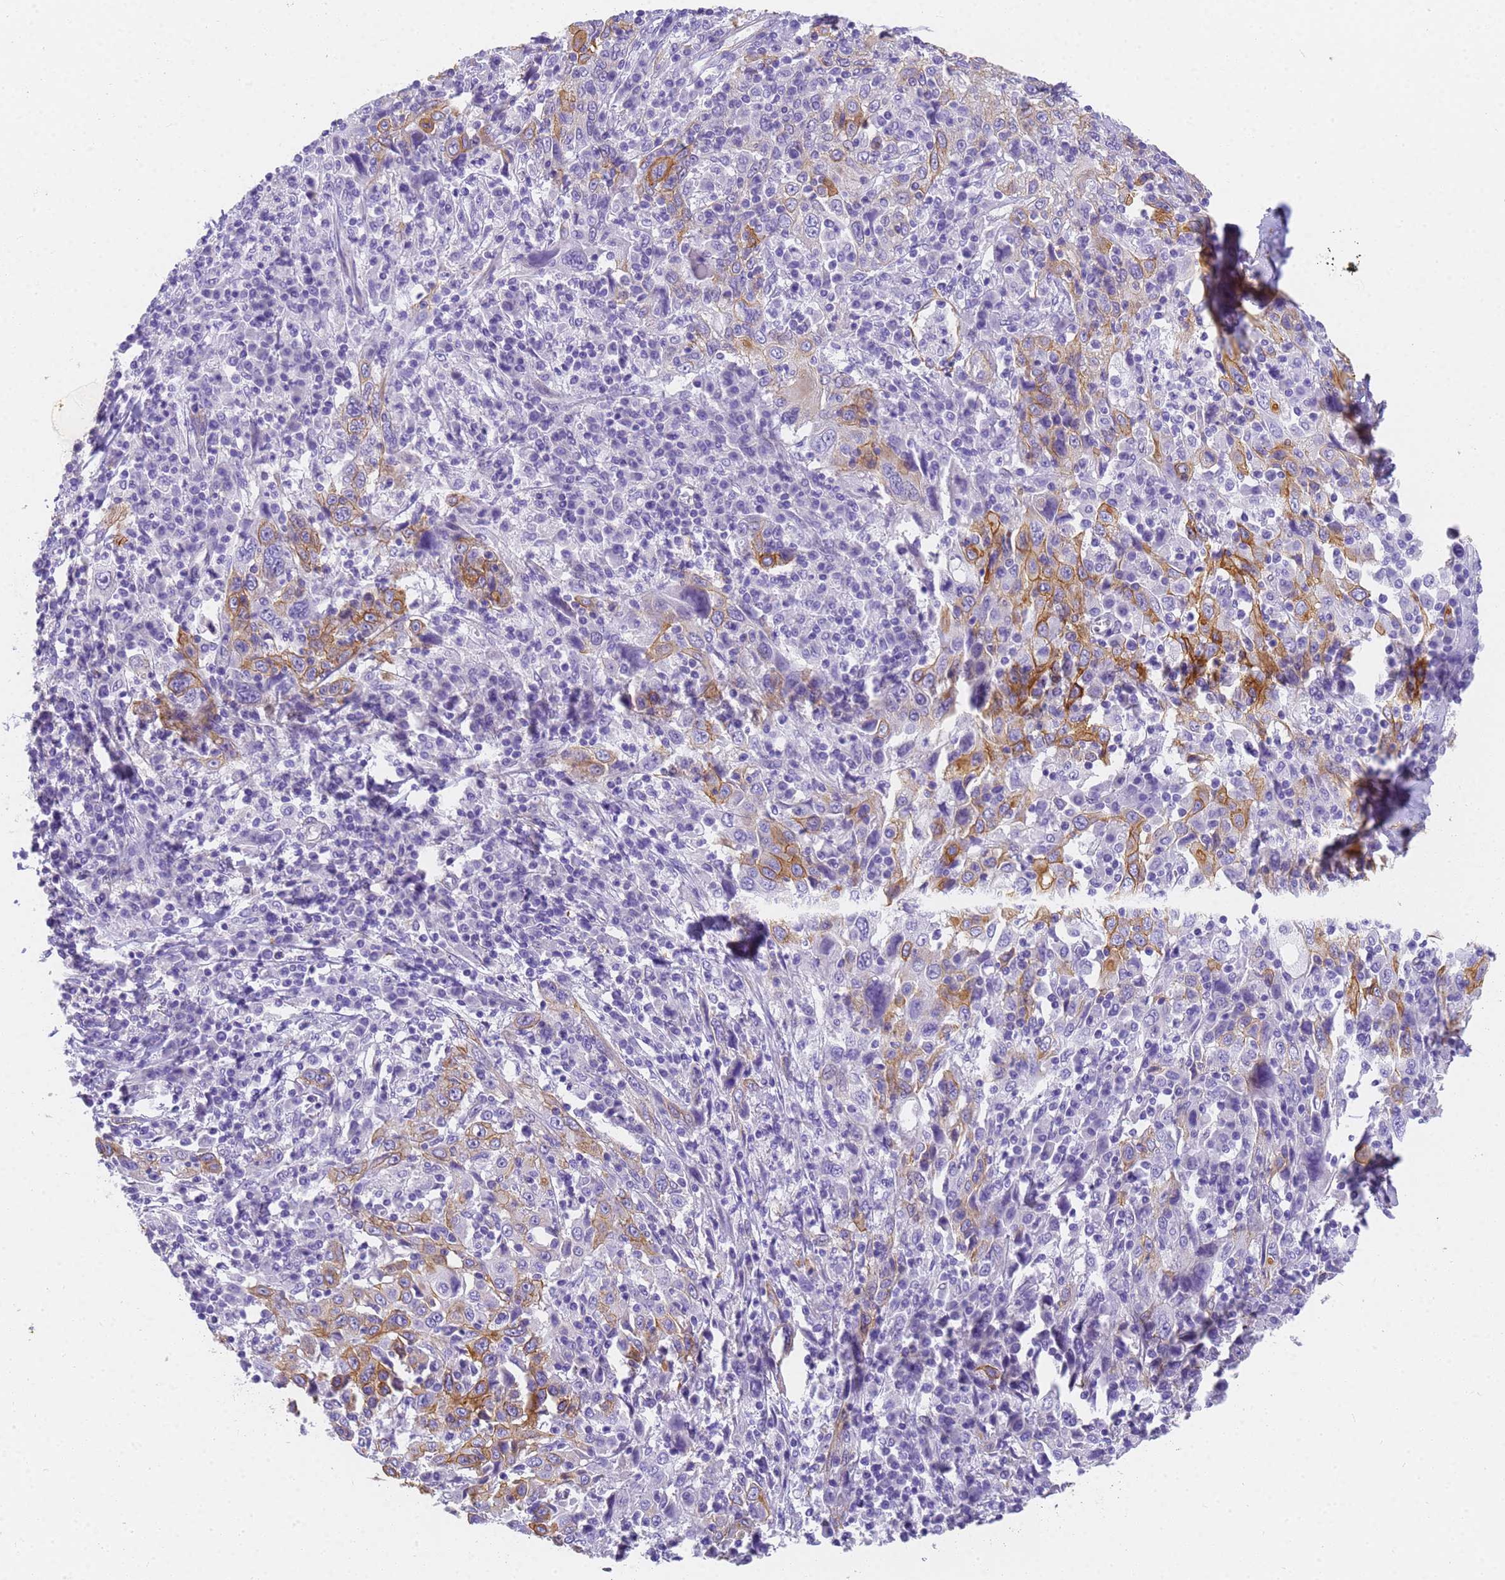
{"staining": {"intensity": "moderate", "quantity": "25%-75%", "location": "cytoplasmic/membranous"}, "tissue": "cervical cancer", "cell_type": "Tumor cells", "image_type": "cancer", "snomed": [{"axis": "morphology", "description": "Squamous cell carcinoma, NOS"}, {"axis": "topography", "description": "Cervix"}], "caption": "Squamous cell carcinoma (cervical) stained for a protein exhibits moderate cytoplasmic/membranous positivity in tumor cells. The protein is stained brown, and the nuclei are stained in blue (DAB (3,3'-diaminobenzidine) IHC with brightfield microscopy, high magnification).", "gene": "MVB12A", "patient": {"sex": "female", "age": 46}}